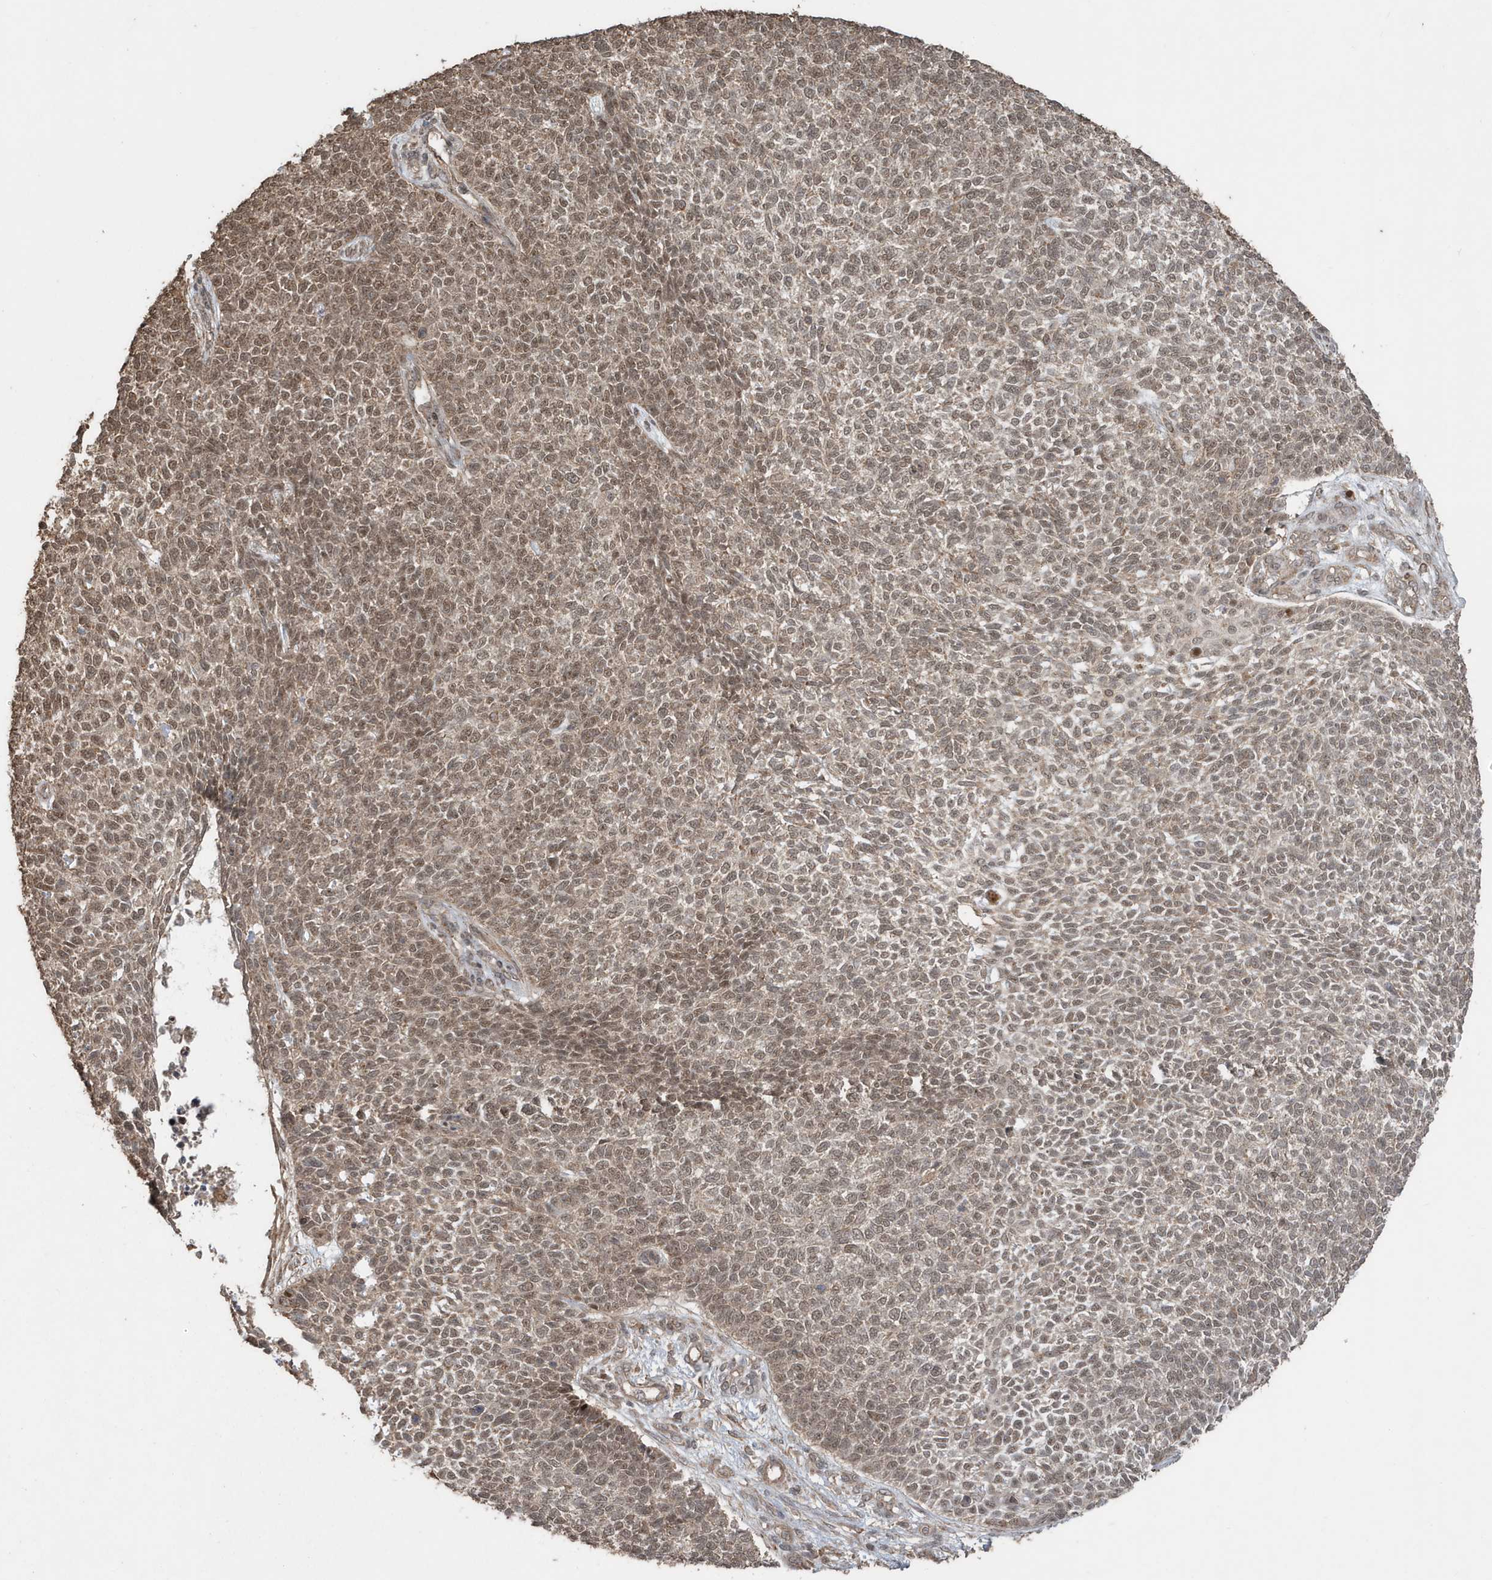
{"staining": {"intensity": "moderate", "quantity": ">75%", "location": "cytoplasmic/membranous,nuclear"}, "tissue": "skin cancer", "cell_type": "Tumor cells", "image_type": "cancer", "snomed": [{"axis": "morphology", "description": "Basal cell carcinoma"}, {"axis": "topography", "description": "Skin"}], "caption": "DAB (3,3'-diaminobenzidine) immunohistochemical staining of human basal cell carcinoma (skin) displays moderate cytoplasmic/membranous and nuclear protein positivity in about >75% of tumor cells.", "gene": "PAXBP1", "patient": {"sex": "female", "age": 84}}